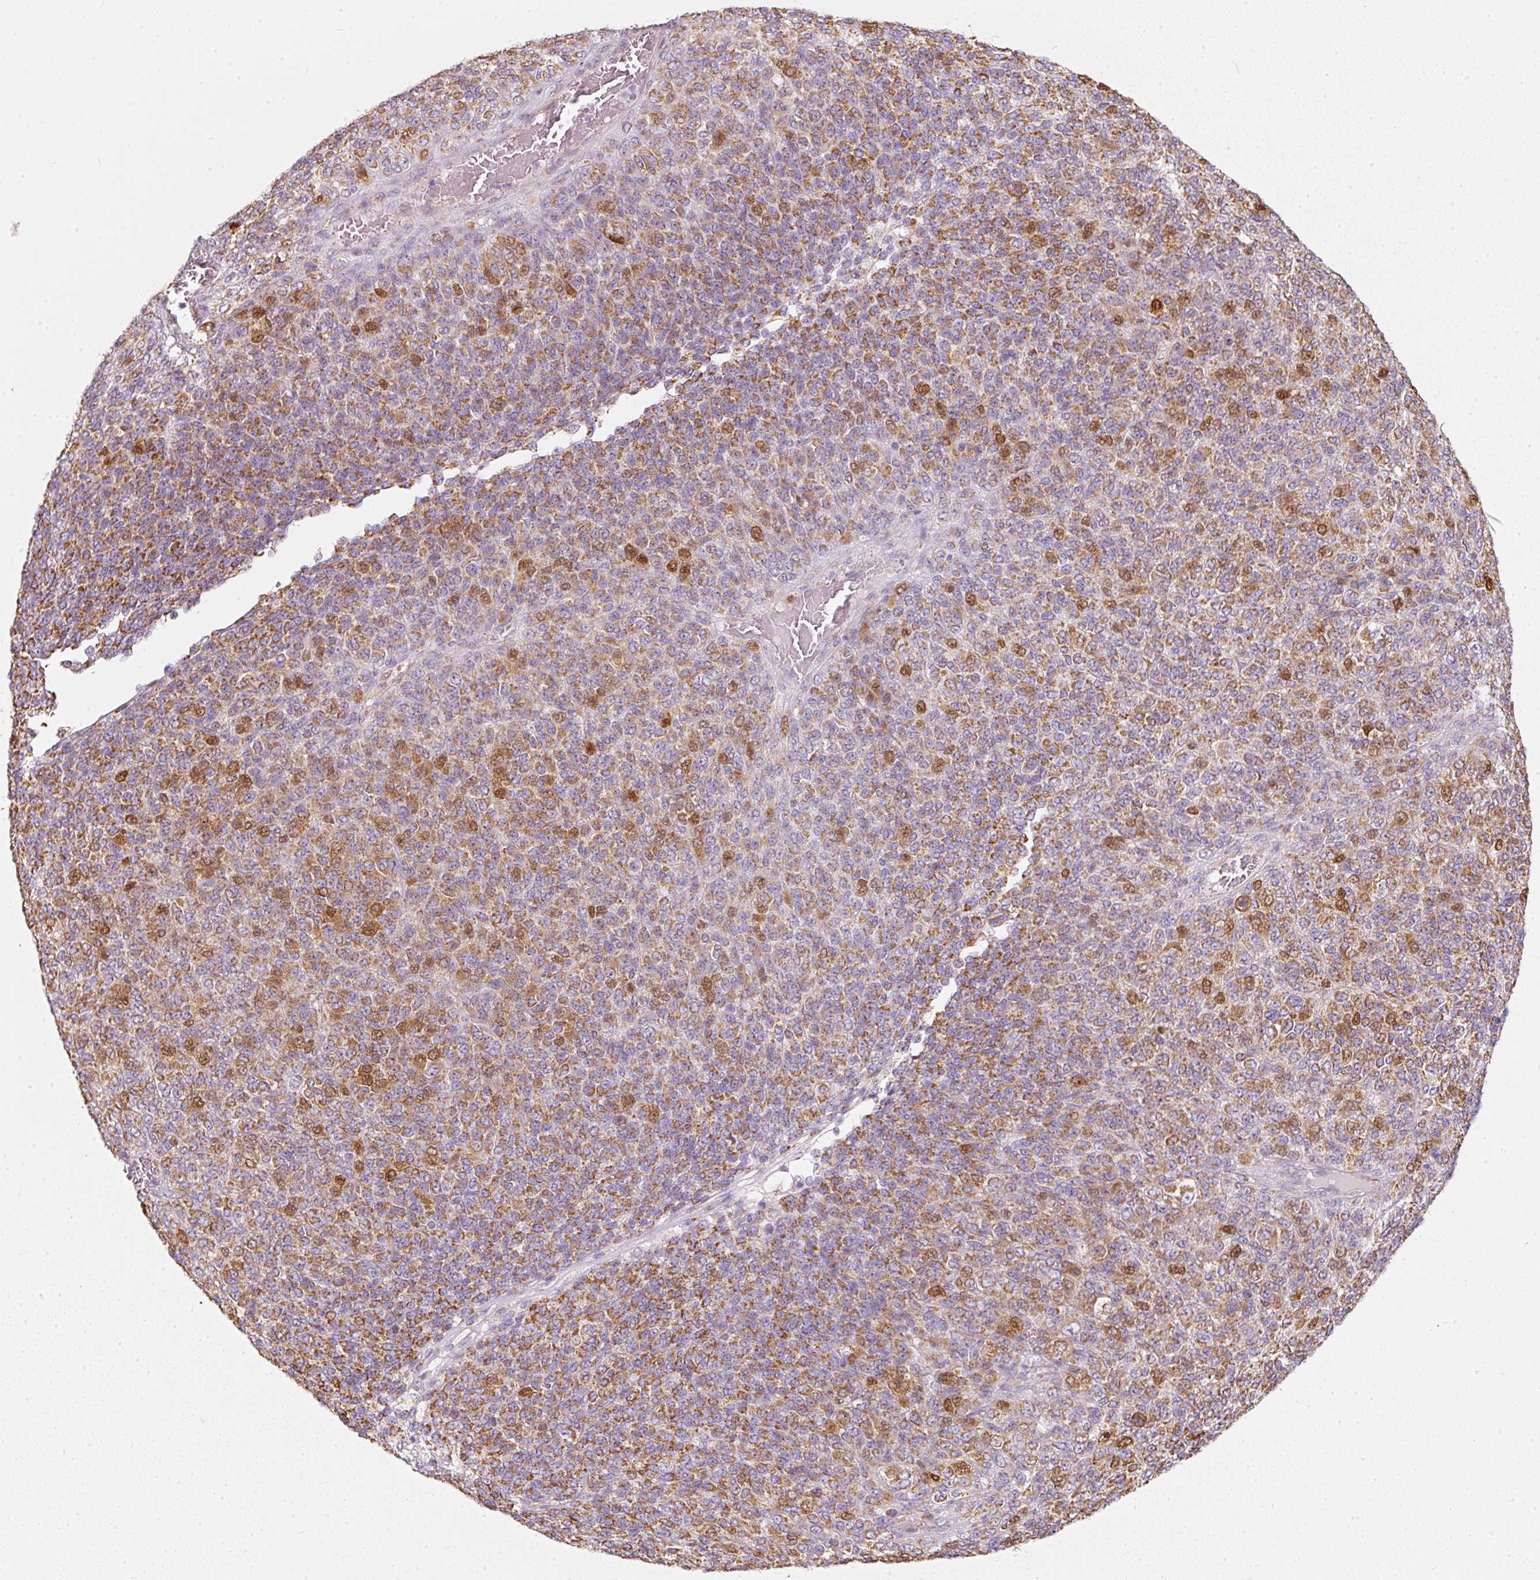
{"staining": {"intensity": "moderate", "quantity": ">75%", "location": "cytoplasmic/membranous,nuclear"}, "tissue": "melanoma", "cell_type": "Tumor cells", "image_type": "cancer", "snomed": [{"axis": "morphology", "description": "Malignant melanoma, Metastatic site"}, {"axis": "topography", "description": "Brain"}], "caption": "Tumor cells exhibit moderate cytoplasmic/membranous and nuclear expression in about >75% of cells in melanoma. (DAB IHC with brightfield microscopy, high magnification).", "gene": "DUT", "patient": {"sex": "female", "age": 56}}